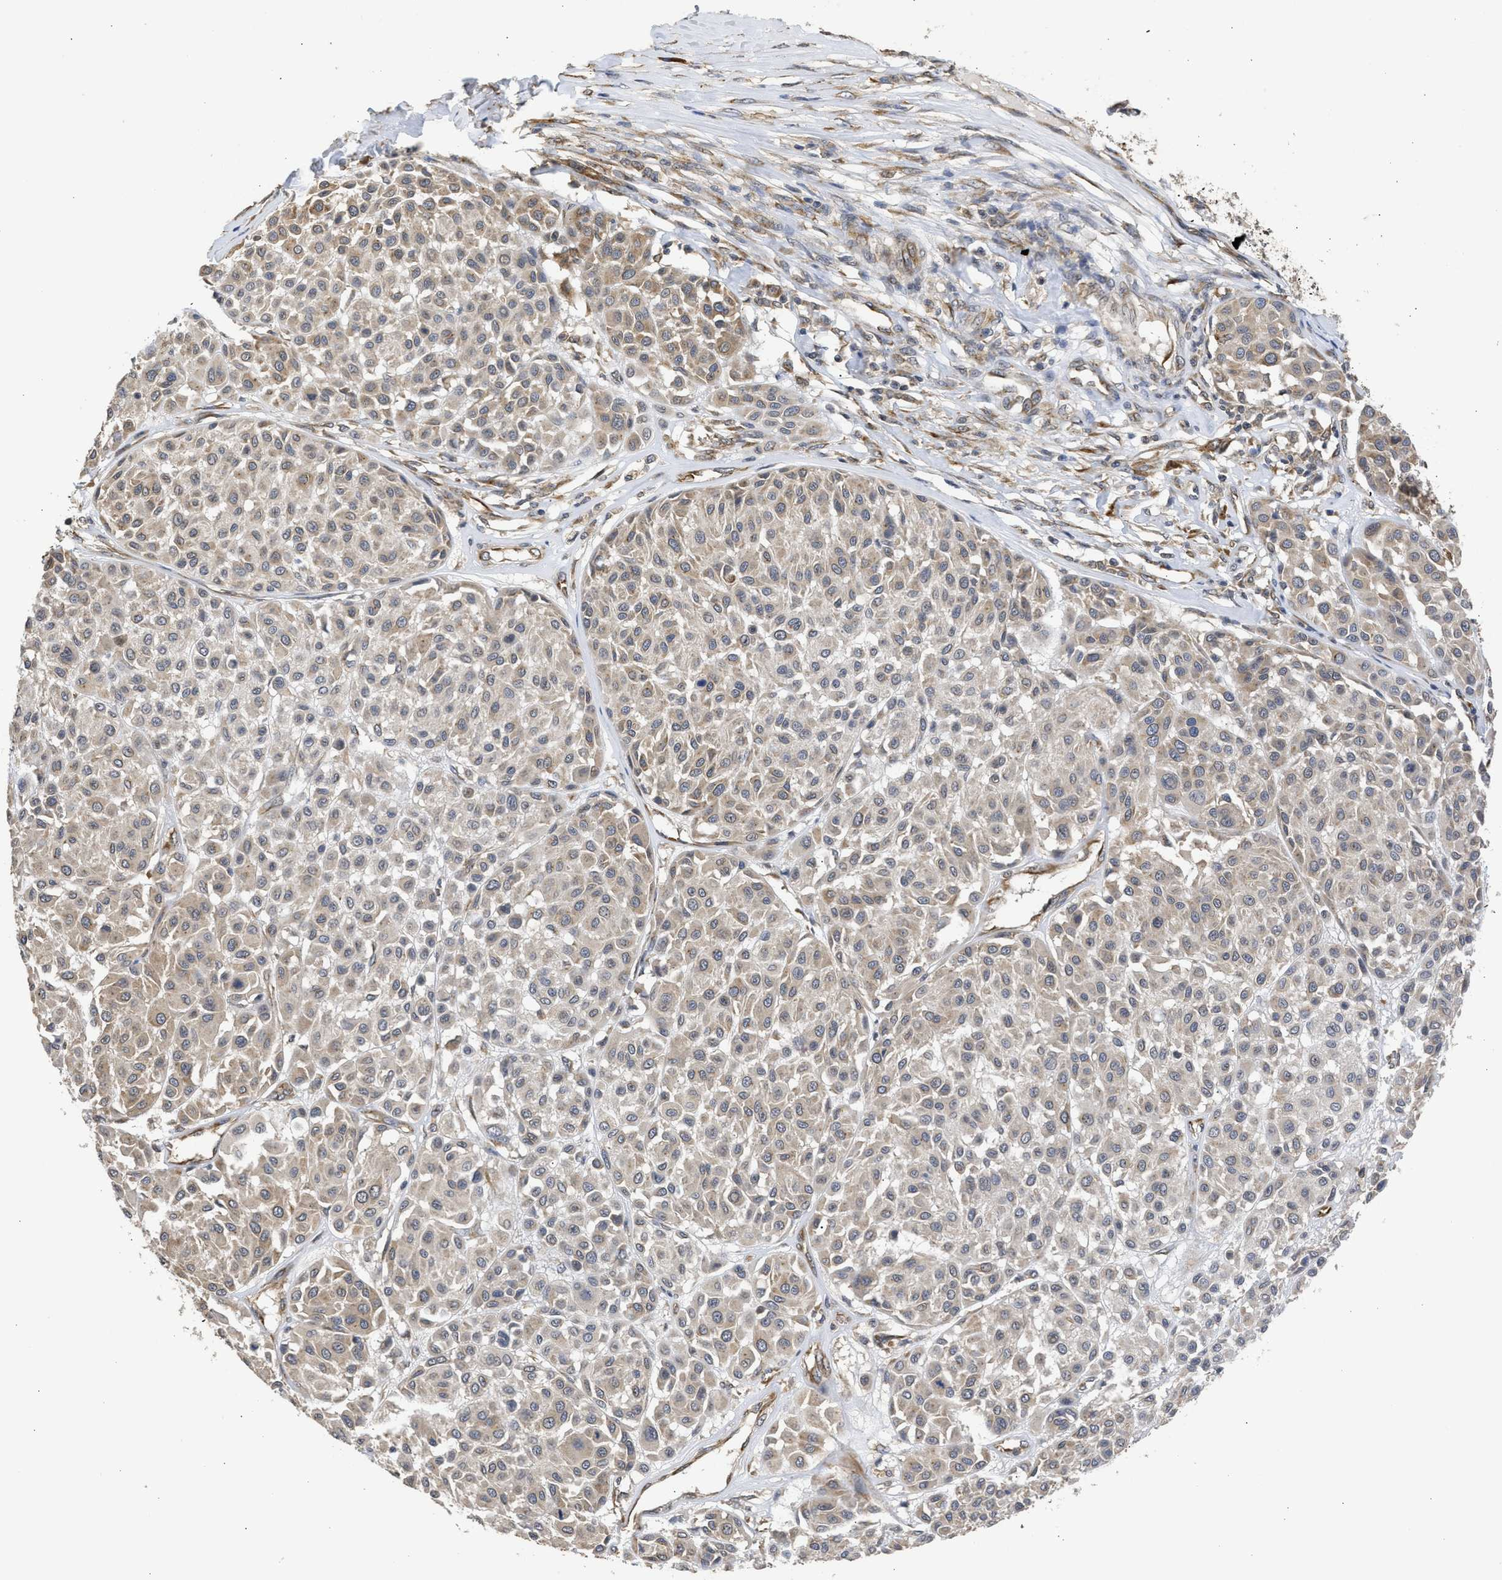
{"staining": {"intensity": "weak", "quantity": "<25%", "location": "cytoplasmic/membranous"}, "tissue": "melanoma", "cell_type": "Tumor cells", "image_type": "cancer", "snomed": [{"axis": "morphology", "description": "Malignant melanoma, Metastatic site"}, {"axis": "topography", "description": "Soft tissue"}], "caption": "Immunohistochemistry (IHC) of human malignant melanoma (metastatic site) demonstrates no expression in tumor cells.", "gene": "DNAJC1", "patient": {"sex": "male", "age": 41}}